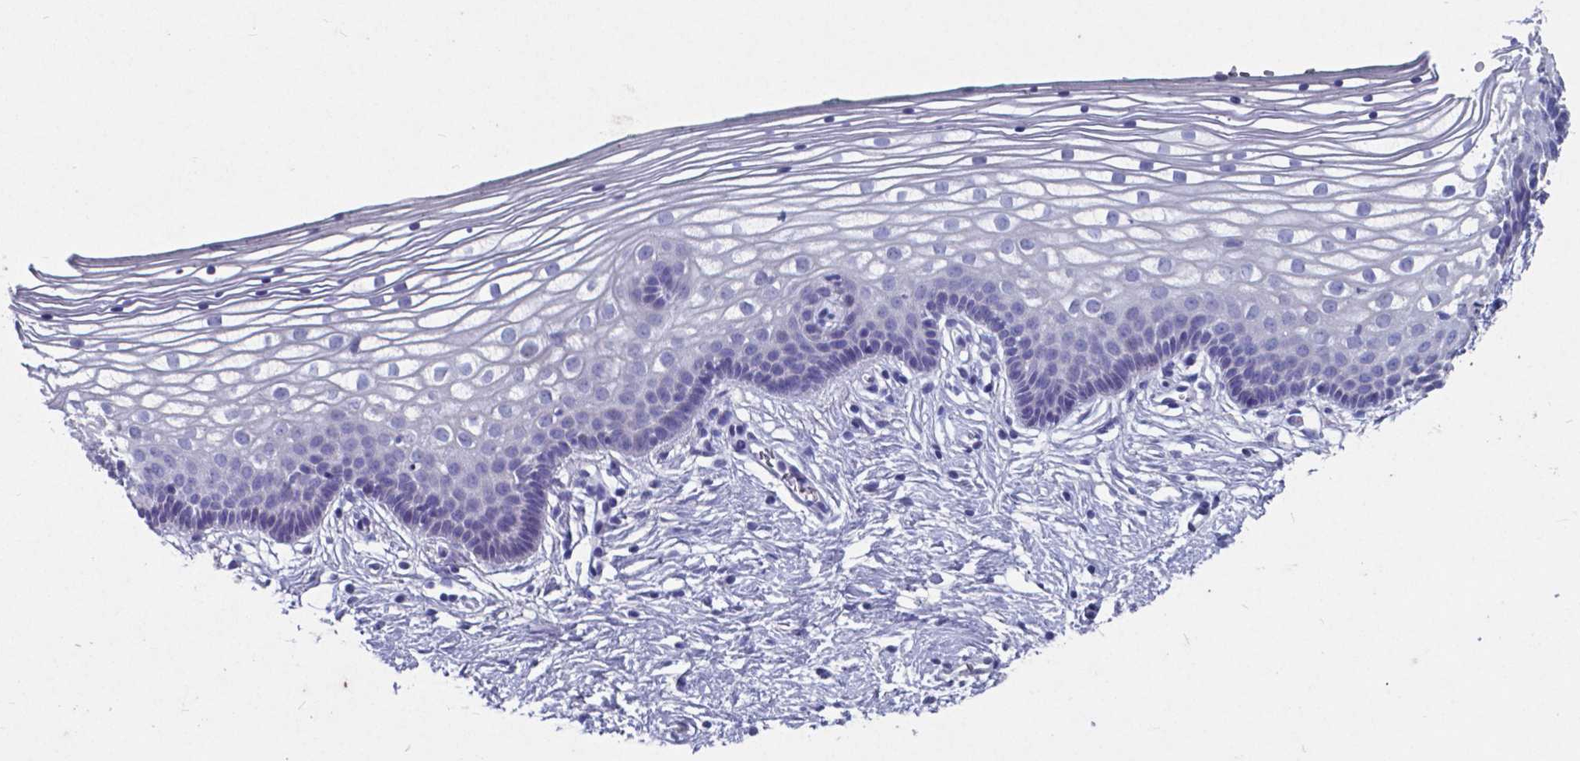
{"staining": {"intensity": "negative", "quantity": "none", "location": "none"}, "tissue": "vagina", "cell_type": "Squamous epithelial cells", "image_type": "normal", "snomed": [{"axis": "morphology", "description": "Normal tissue, NOS"}, {"axis": "topography", "description": "Vagina"}], "caption": "This photomicrograph is of benign vagina stained with immunohistochemistry (IHC) to label a protein in brown with the nuclei are counter-stained blue. There is no expression in squamous epithelial cells.", "gene": "TTR", "patient": {"sex": "female", "age": 36}}